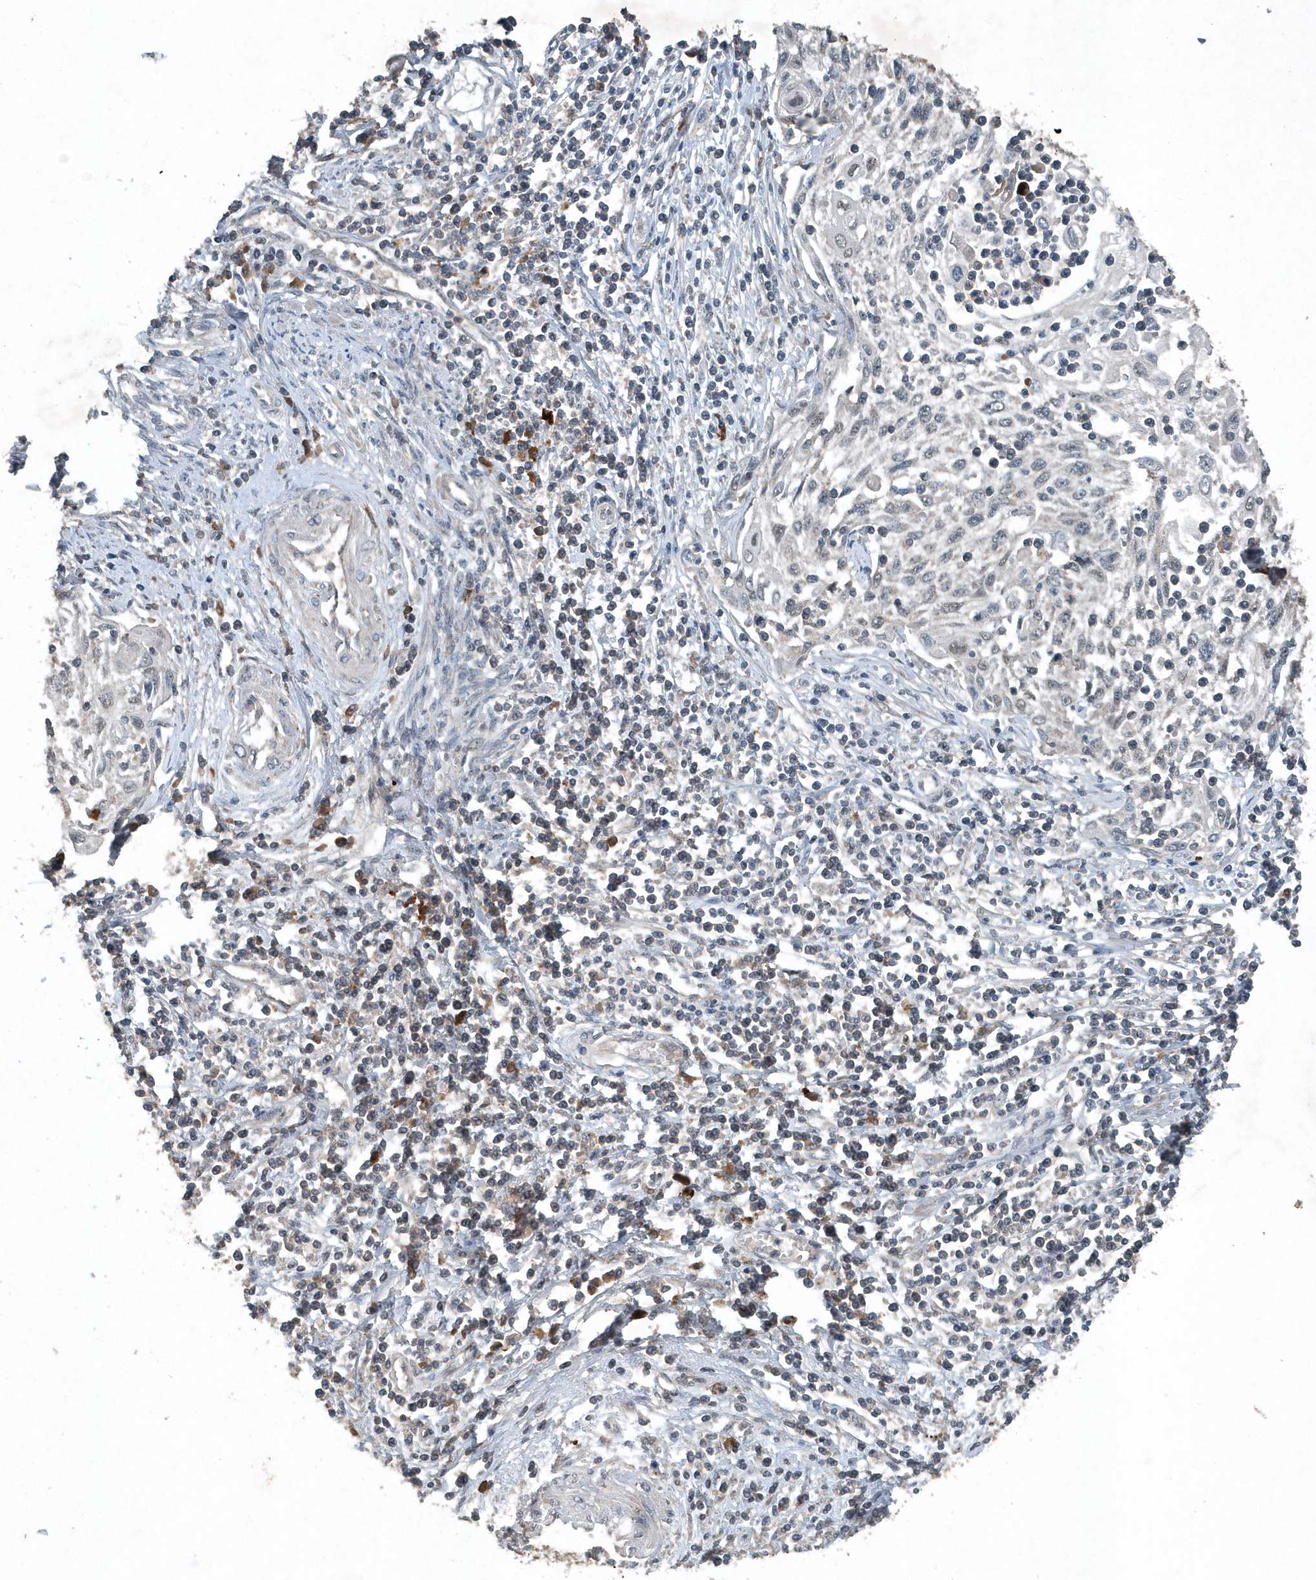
{"staining": {"intensity": "negative", "quantity": "none", "location": "none"}, "tissue": "cervical cancer", "cell_type": "Tumor cells", "image_type": "cancer", "snomed": [{"axis": "morphology", "description": "Squamous cell carcinoma, NOS"}, {"axis": "topography", "description": "Cervix"}], "caption": "Immunohistochemistry (IHC) image of human cervical cancer stained for a protein (brown), which displays no positivity in tumor cells. (DAB IHC with hematoxylin counter stain).", "gene": "SCFD2", "patient": {"sex": "female", "age": 70}}